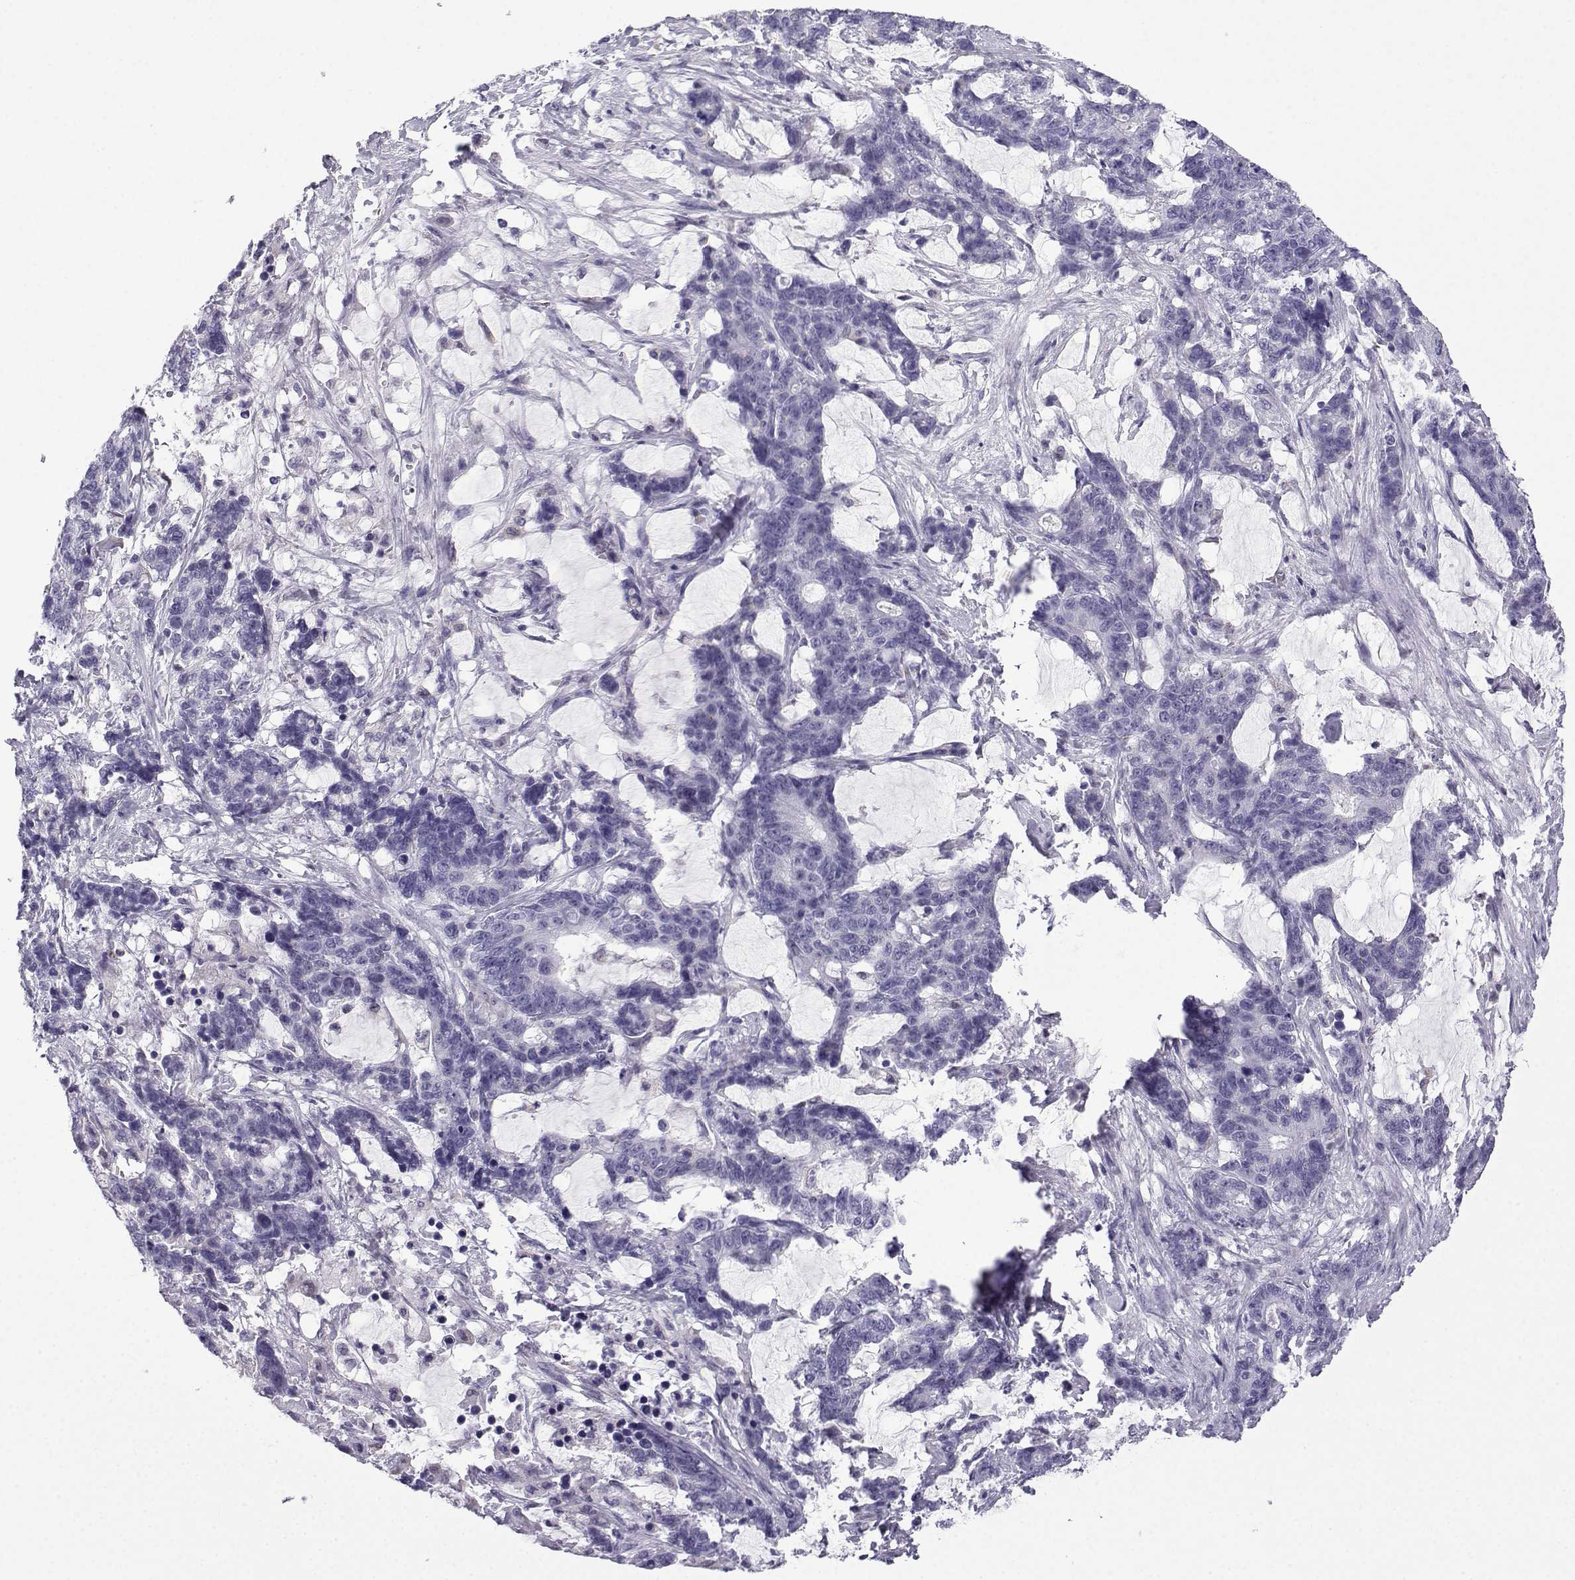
{"staining": {"intensity": "negative", "quantity": "none", "location": "none"}, "tissue": "stomach cancer", "cell_type": "Tumor cells", "image_type": "cancer", "snomed": [{"axis": "morphology", "description": "Normal tissue, NOS"}, {"axis": "morphology", "description": "Adenocarcinoma, NOS"}, {"axis": "topography", "description": "Stomach"}], "caption": "High power microscopy micrograph of an IHC histopathology image of adenocarcinoma (stomach), revealing no significant staining in tumor cells. The staining was performed using DAB to visualize the protein expression in brown, while the nuclei were stained in blue with hematoxylin (Magnification: 20x).", "gene": "ACRBP", "patient": {"sex": "female", "age": 64}}